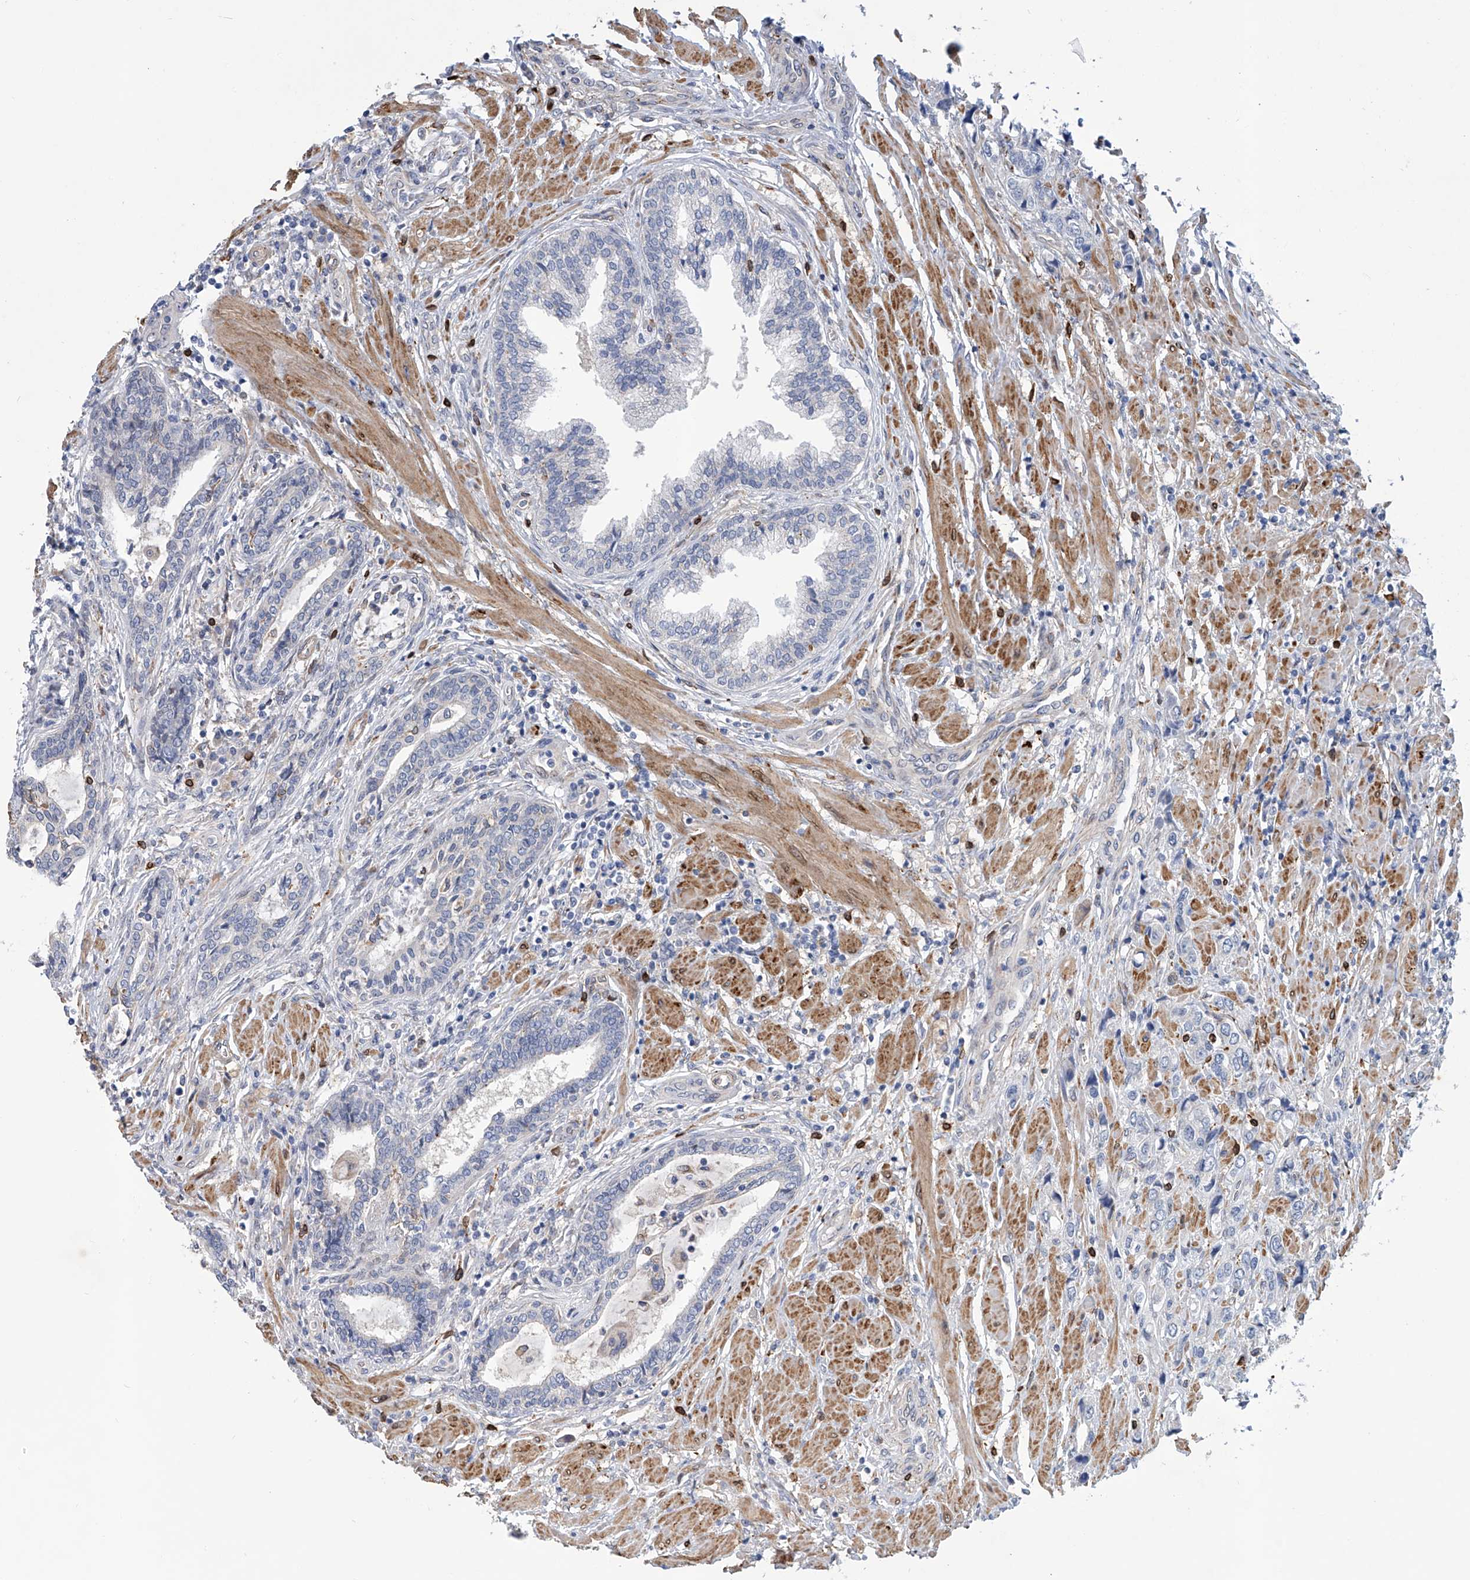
{"staining": {"intensity": "negative", "quantity": "none", "location": "none"}, "tissue": "prostate cancer", "cell_type": "Tumor cells", "image_type": "cancer", "snomed": [{"axis": "morphology", "description": "Adenocarcinoma, High grade"}, {"axis": "topography", "description": "Prostate"}], "caption": "Tumor cells show no significant positivity in high-grade adenocarcinoma (prostate). Nuclei are stained in blue.", "gene": "TNN", "patient": {"sex": "male", "age": 61}}